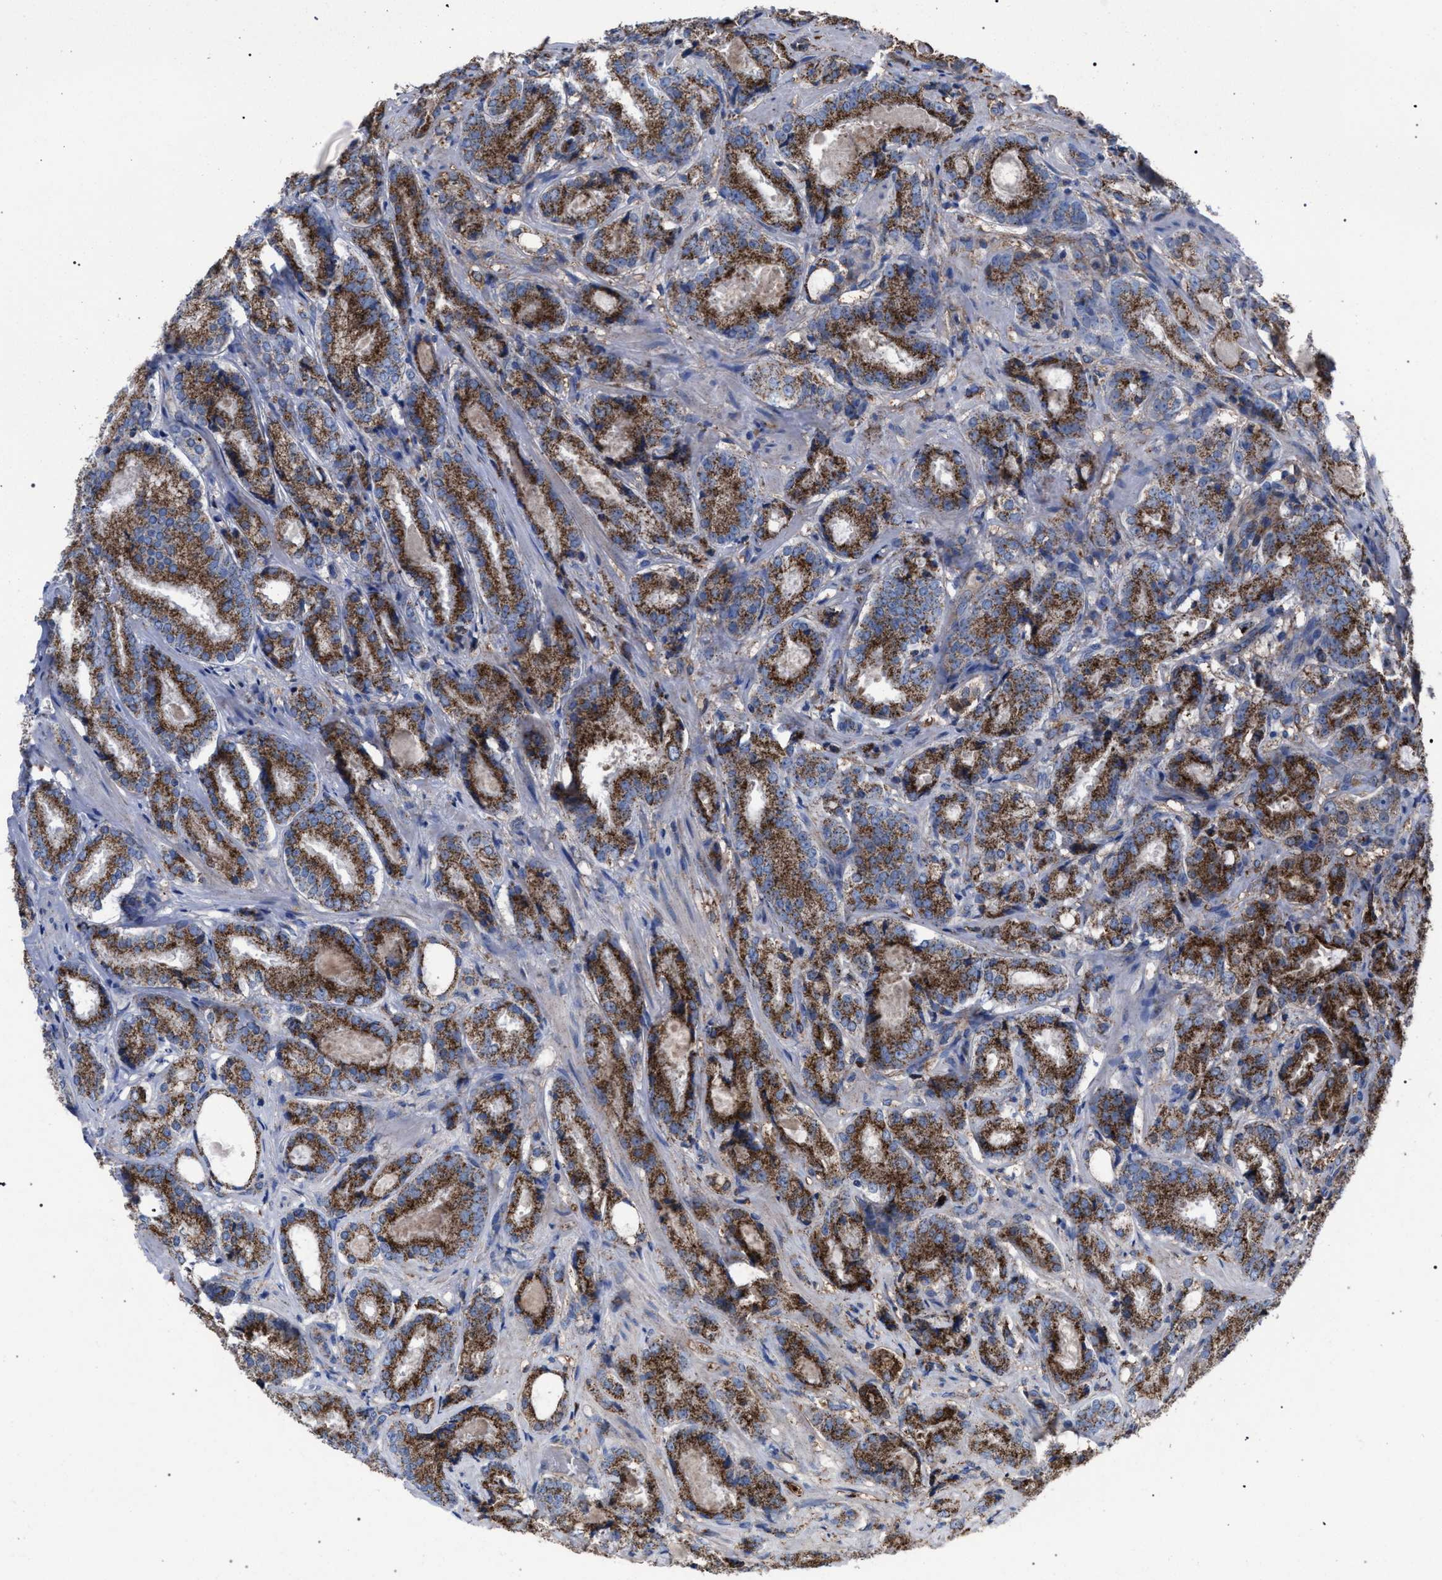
{"staining": {"intensity": "moderate", "quantity": ">75%", "location": "cytoplasmic/membranous"}, "tissue": "prostate cancer", "cell_type": "Tumor cells", "image_type": "cancer", "snomed": [{"axis": "morphology", "description": "Adenocarcinoma, Low grade"}, {"axis": "topography", "description": "Prostate"}], "caption": "DAB (3,3'-diaminobenzidine) immunohistochemical staining of human prostate cancer displays moderate cytoplasmic/membranous protein expression in approximately >75% of tumor cells.", "gene": "HSD17B4", "patient": {"sex": "male", "age": 69}}